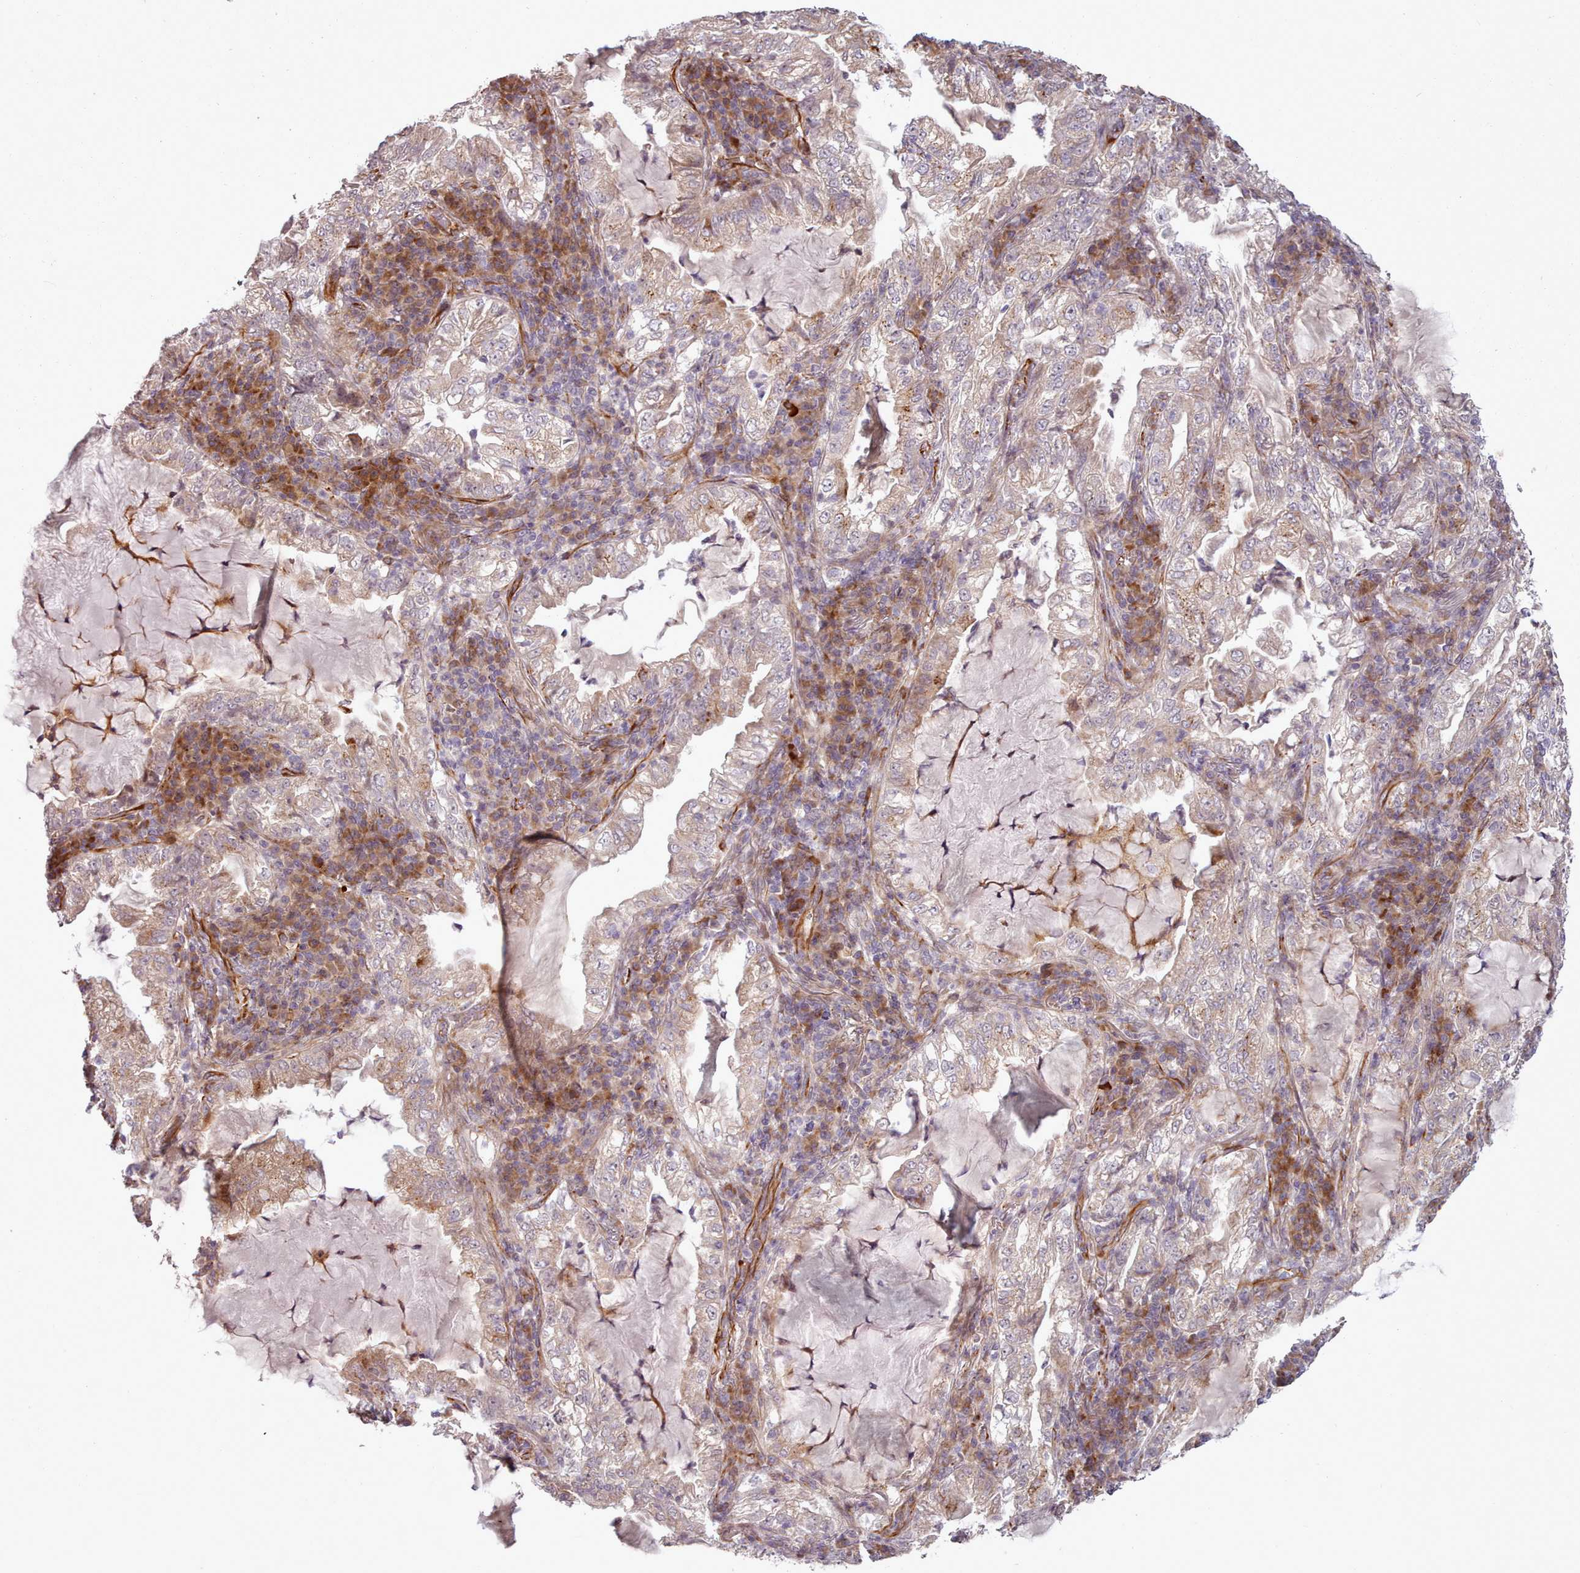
{"staining": {"intensity": "moderate", "quantity": "<25%", "location": "cytoplasmic/membranous"}, "tissue": "lung cancer", "cell_type": "Tumor cells", "image_type": "cancer", "snomed": [{"axis": "morphology", "description": "Adenocarcinoma, NOS"}, {"axis": "topography", "description": "Lung"}], "caption": "Protein expression analysis of lung adenocarcinoma exhibits moderate cytoplasmic/membranous positivity in about <25% of tumor cells. (Brightfield microscopy of DAB IHC at high magnification).", "gene": "GBGT1", "patient": {"sex": "female", "age": 73}}